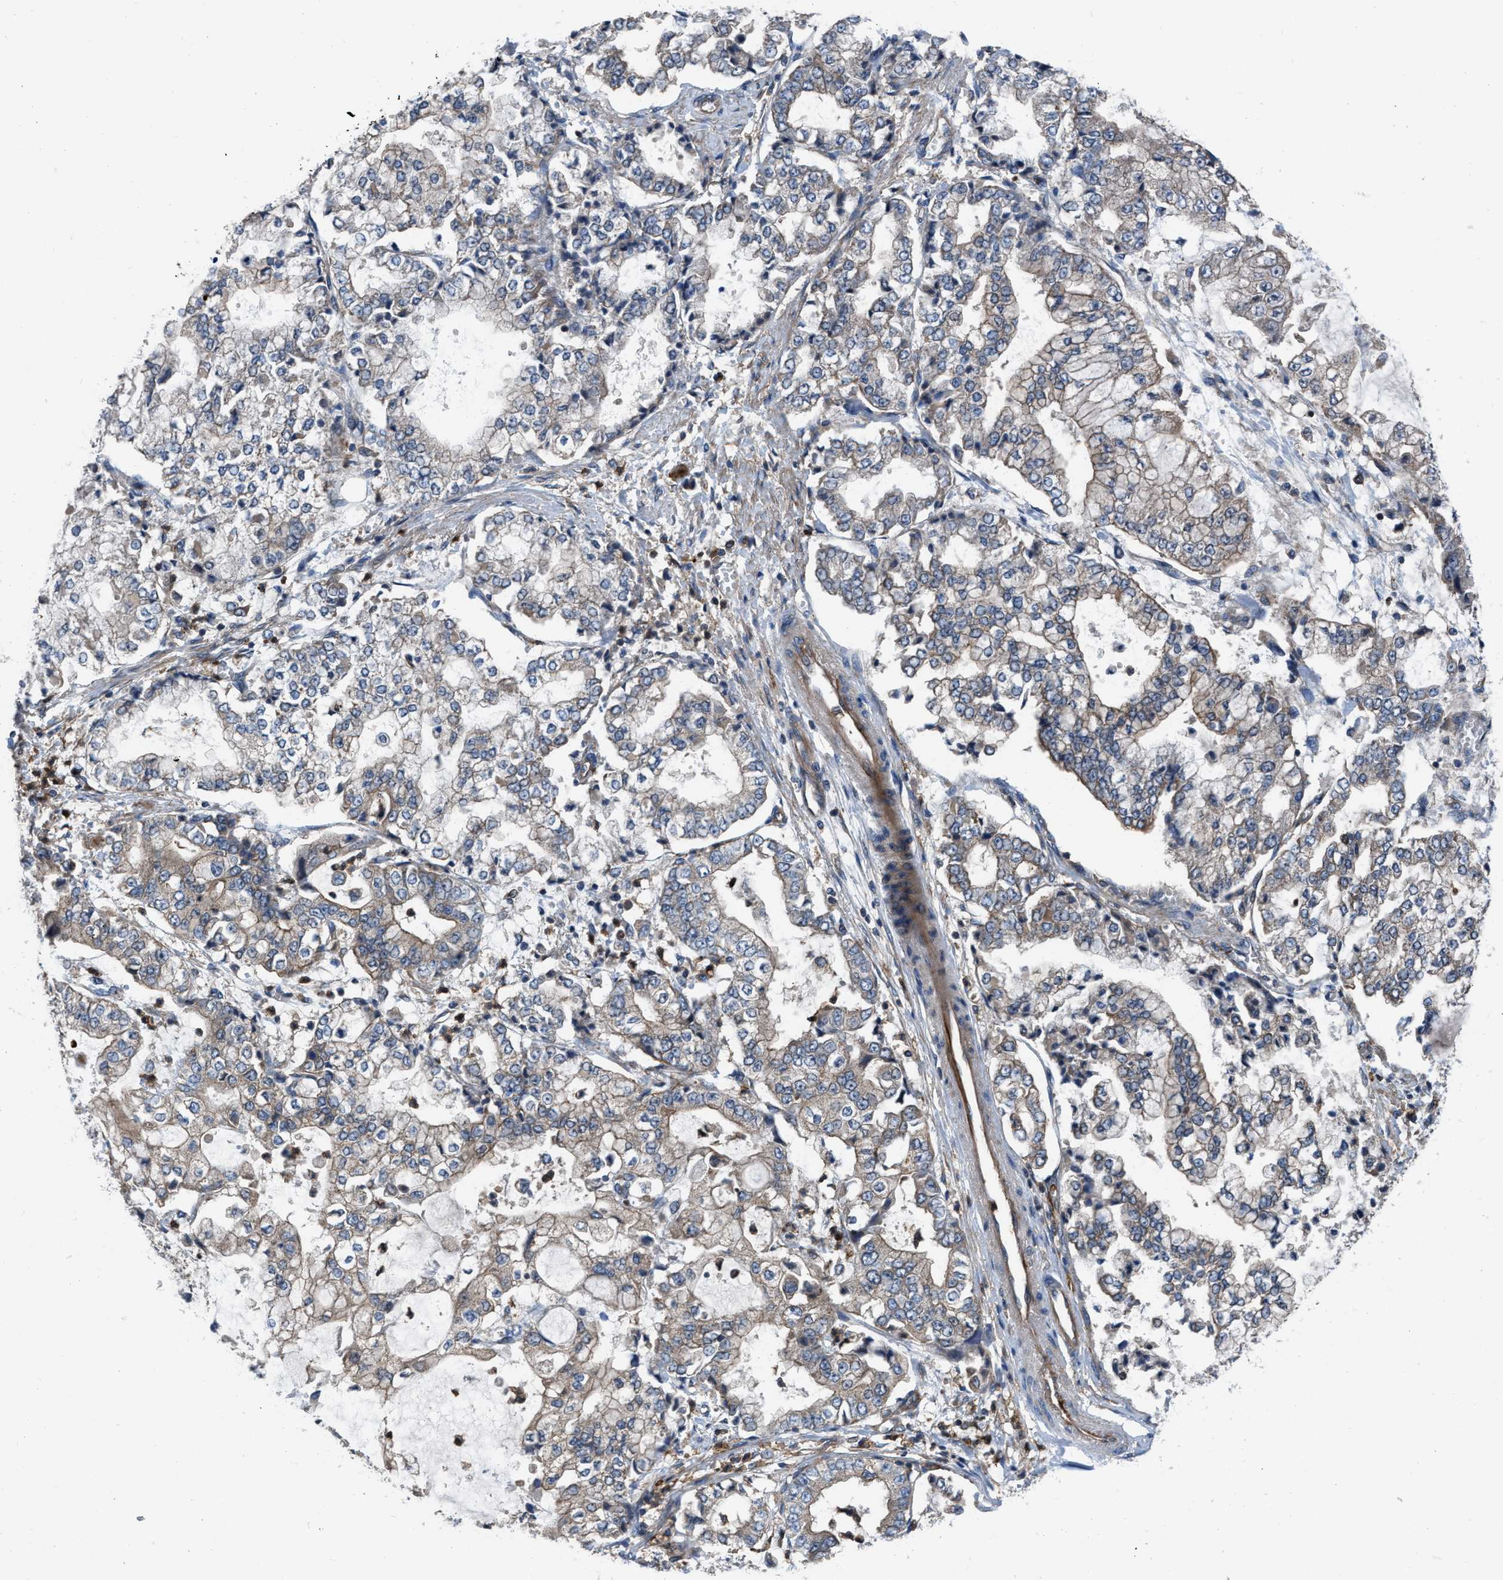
{"staining": {"intensity": "weak", "quantity": ">75%", "location": "cytoplasmic/membranous"}, "tissue": "stomach cancer", "cell_type": "Tumor cells", "image_type": "cancer", "snomed": [{"axis": "morphology", "description": "Adenocarcinoma, NOS"}, {"axis": "topography", "description": "Stomach"}], "caption": "The micrograph demonstrates staining of stomach cancer (adenocarcinoma), revealing weak cytoplasmic/membranous protein staining (brown color) within tumor cells. The protein is stained brown, and the nuclei are stained in blue (DAB IHC with brightfield microscopy, high magnification).", "gene": "USP25", "patient": {"sex": "male", "age": 76}}